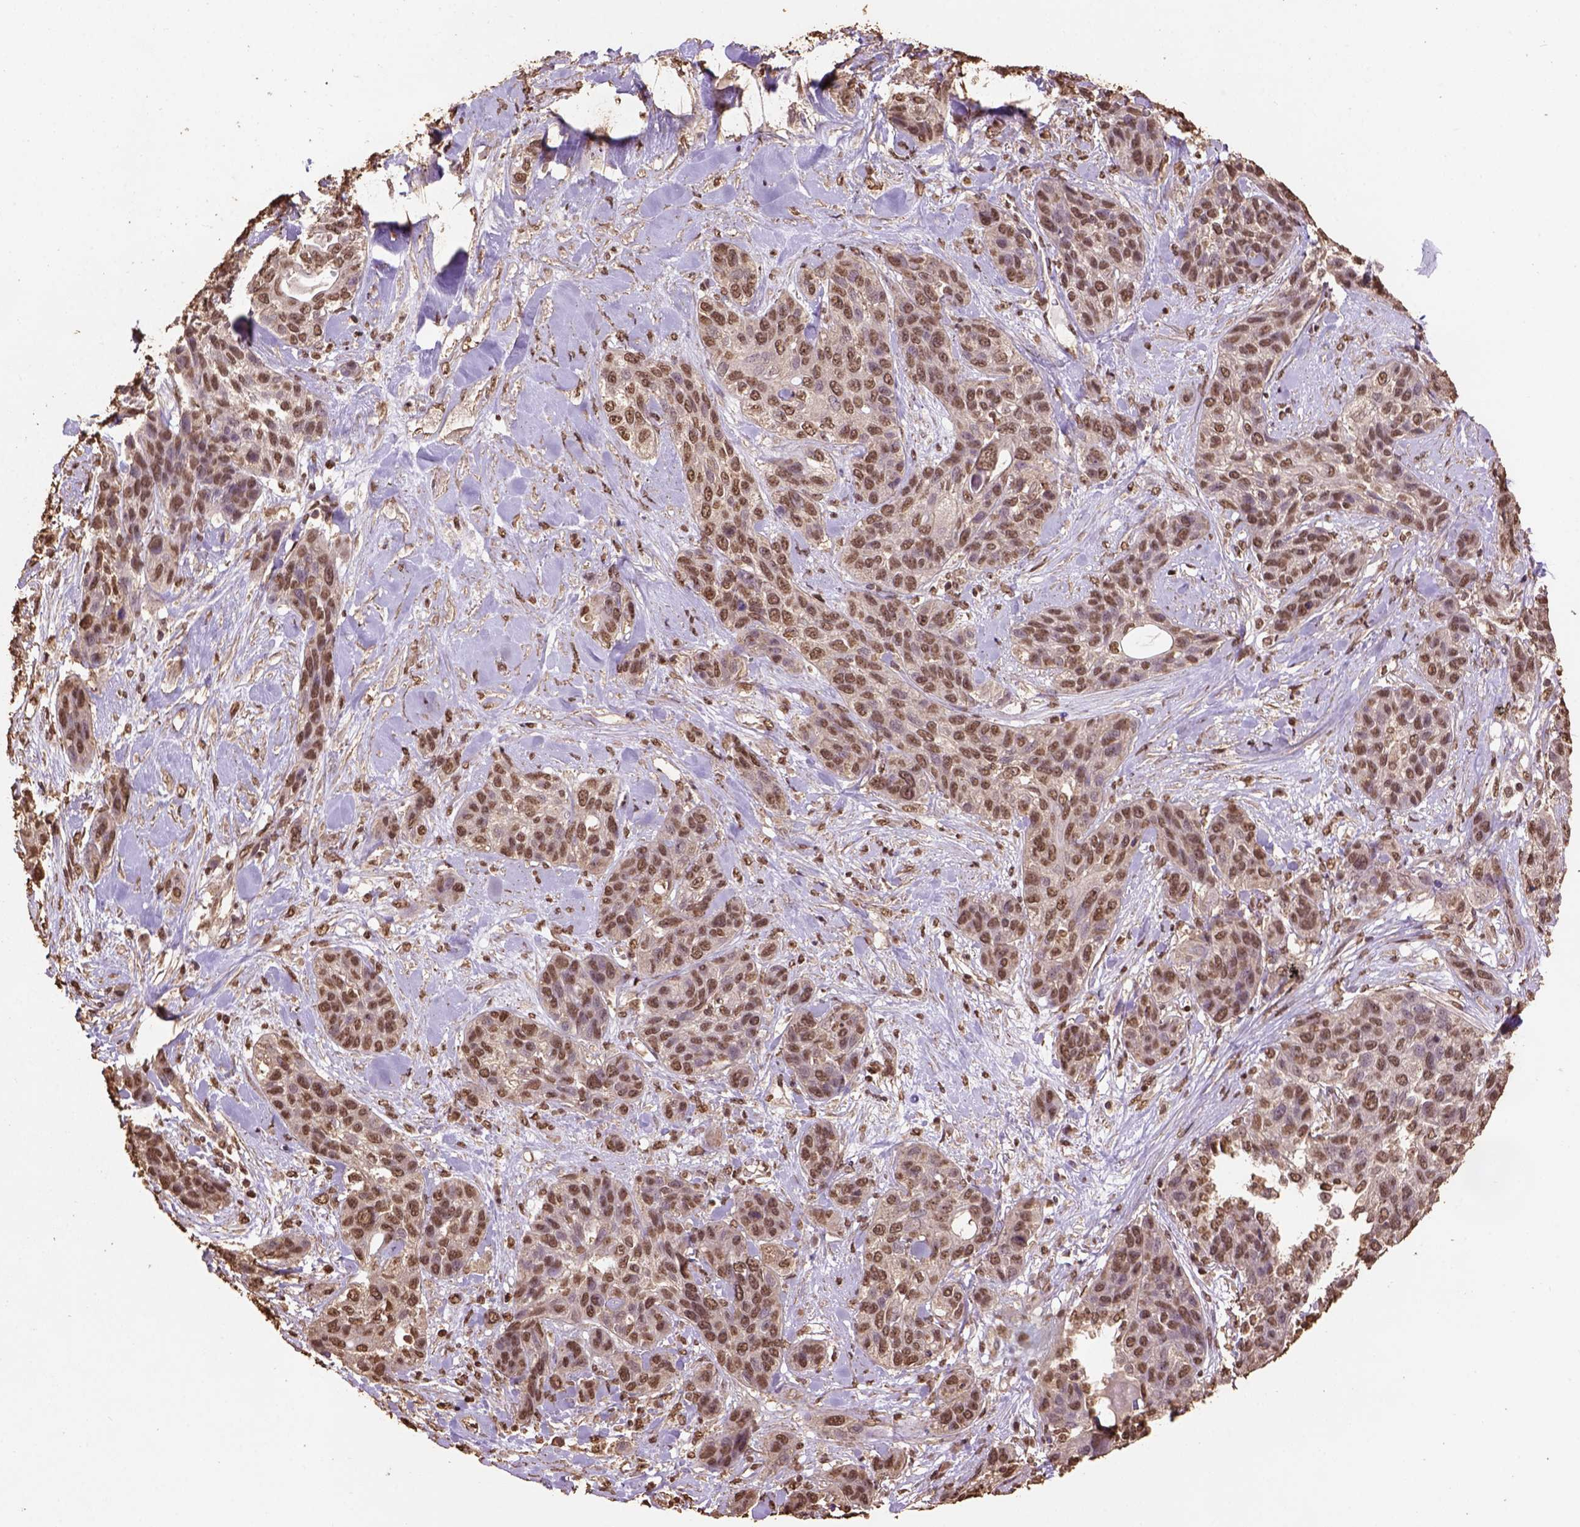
{"staining": {"intensity": "moderate", "quantity": ">75%", "location": "nuclear"}, "tissue": "lung cancer", "cell_type": "Tumor cells", "image_type": "cancer", "snomed": [{"axis": "morphology", "description": "Squamous cell carcinoma, NOS"}, {"axis": "topography", "description": "Lung"}], "caption": "Protein expression analysis of squamous cell carcinoma (lung) exhibits moderate nuclear expression in approximately >75% of tumor cells.", "gene": "CSTF2T", "patient": {"sex": "female", "age": 70}}